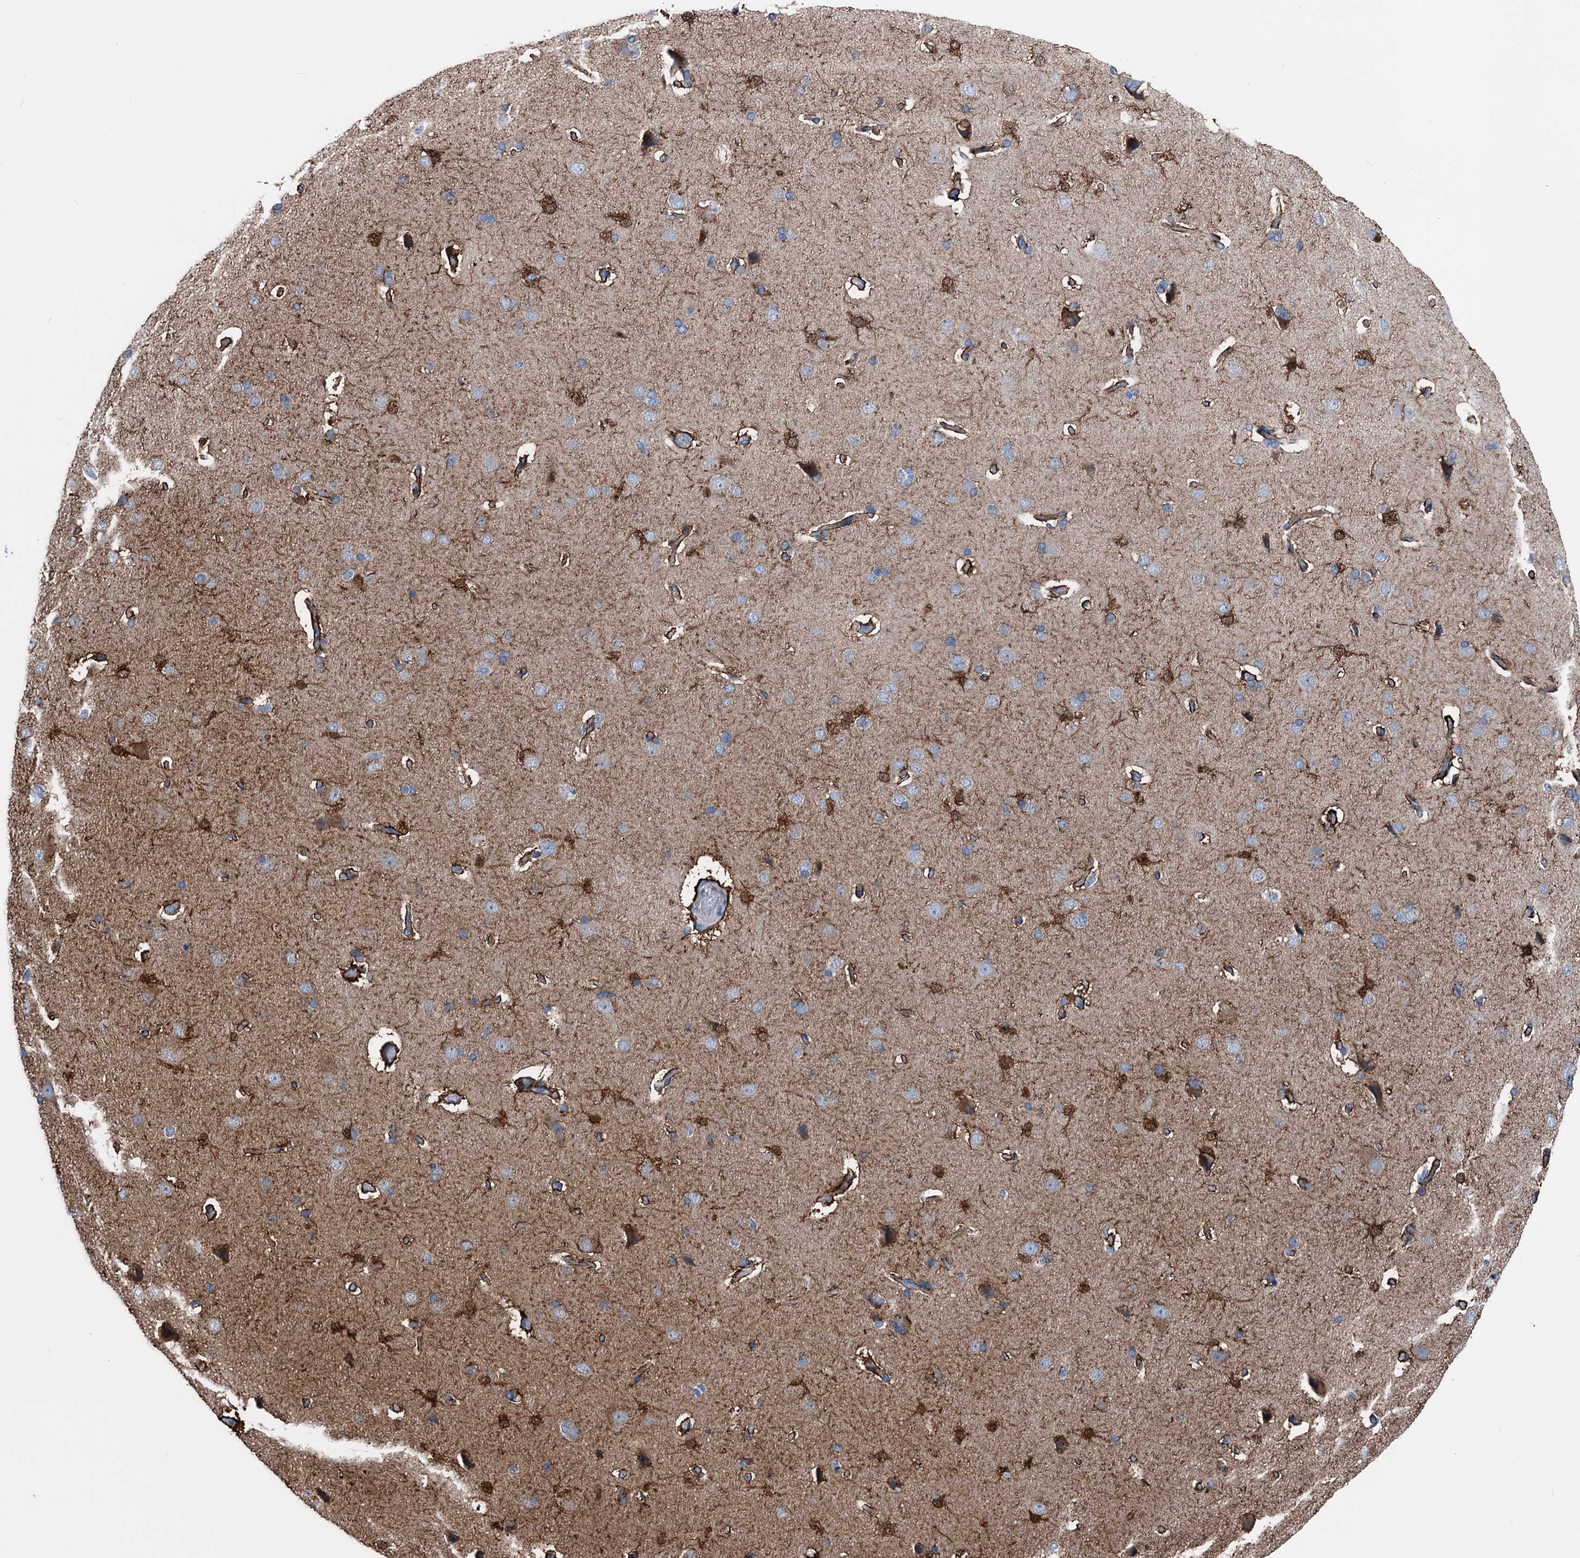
{"staining": {"intensity": "negative", "quantity": "none", "location": "none"}, "tissue": "cerebral cortex", "cell_type": "Endothelial cells", "image_type": "normal", "snomed": [{"axis": "morphology", "description": "Normal tissue, NOS"}, {"axis": "topography", "description": "Cerebral cortex"}], "caption": "IHC micrograph of normal cerebral cortex stained for a protein (brown), which displays no positivity in endothelial cells.", "gene": "C1QTNF4", "patient": {"sex": "male", "age": 62}}